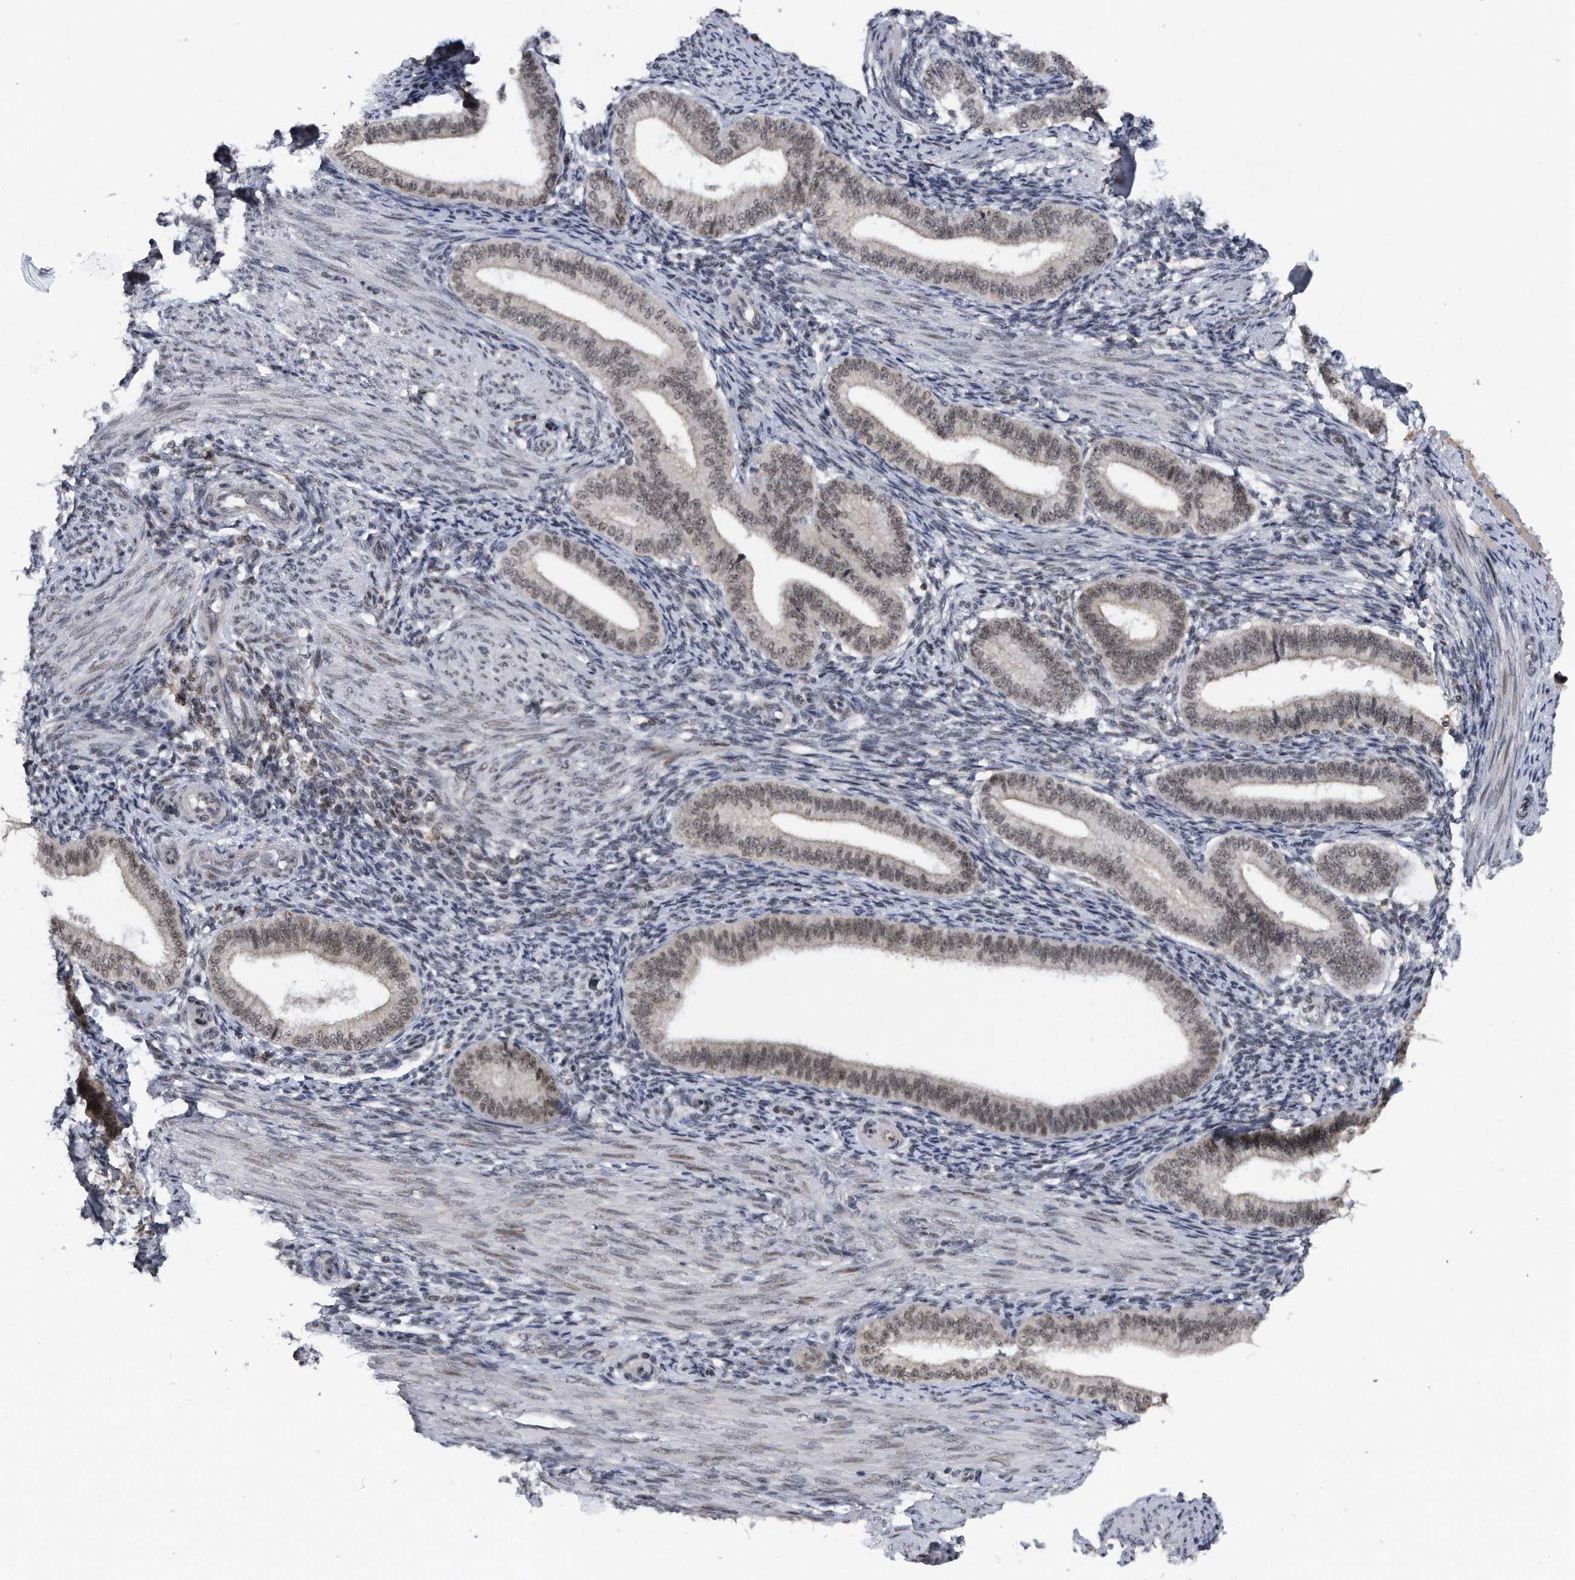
{"staining": {"intensity": "negative", "quantity": "none", "location": "none"}, "tissue": "endometrium", "cell_type": "Cells in endometrial stroma", "image_type": "normal", "snomed": [{"axis": "morphology", "description": "Normal tissue, NOS"}, {"axis": "topography", "description": "Endometrium"}], "caption": "Cells in endometrial stroma show no significant protein expression in unremarkable endometrium. (IHC, brightfield microscopy, high magnification).", "gene": "VIRMA", "patient": {"sex": "female", "age": 39}}